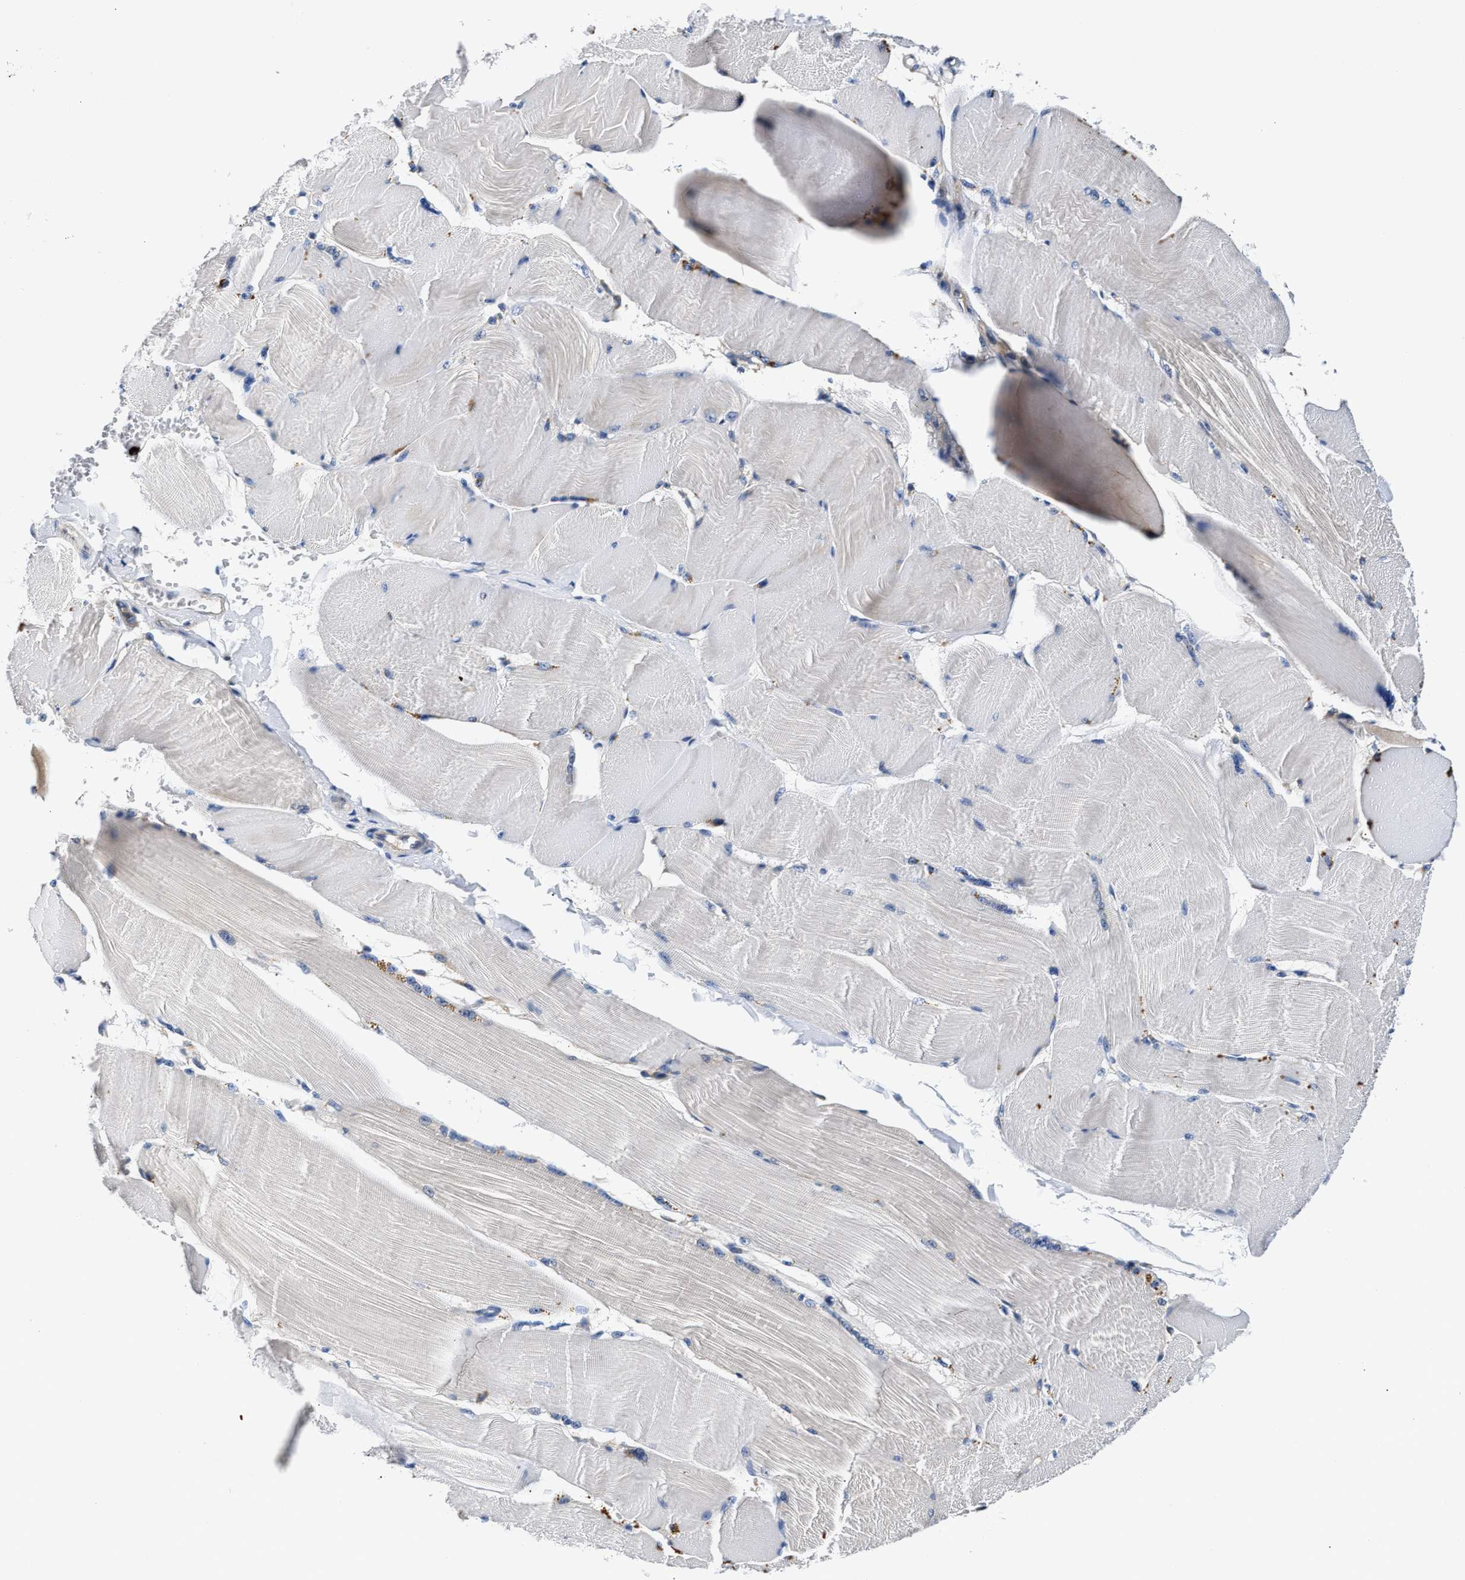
{"staining": {"intensity": "negative", "quantity": "none", "location": "none"}, "tissue": "skeletal muscle", "cell_type": "Myocytes", "image_type": "normal", "snomed": [{"axis": "morphology", "description": "Normal tissue, NOS"}, {"axis": "topography", "description": "Skin"}, {"axis": "topography", "description": "Skeletal muscle"}], "caption": "IHC of benign human skeletal muscle reveals no expression in myocytes.", "gene": "FAM185A", "patient": {"sex": "male", "age": 83}}